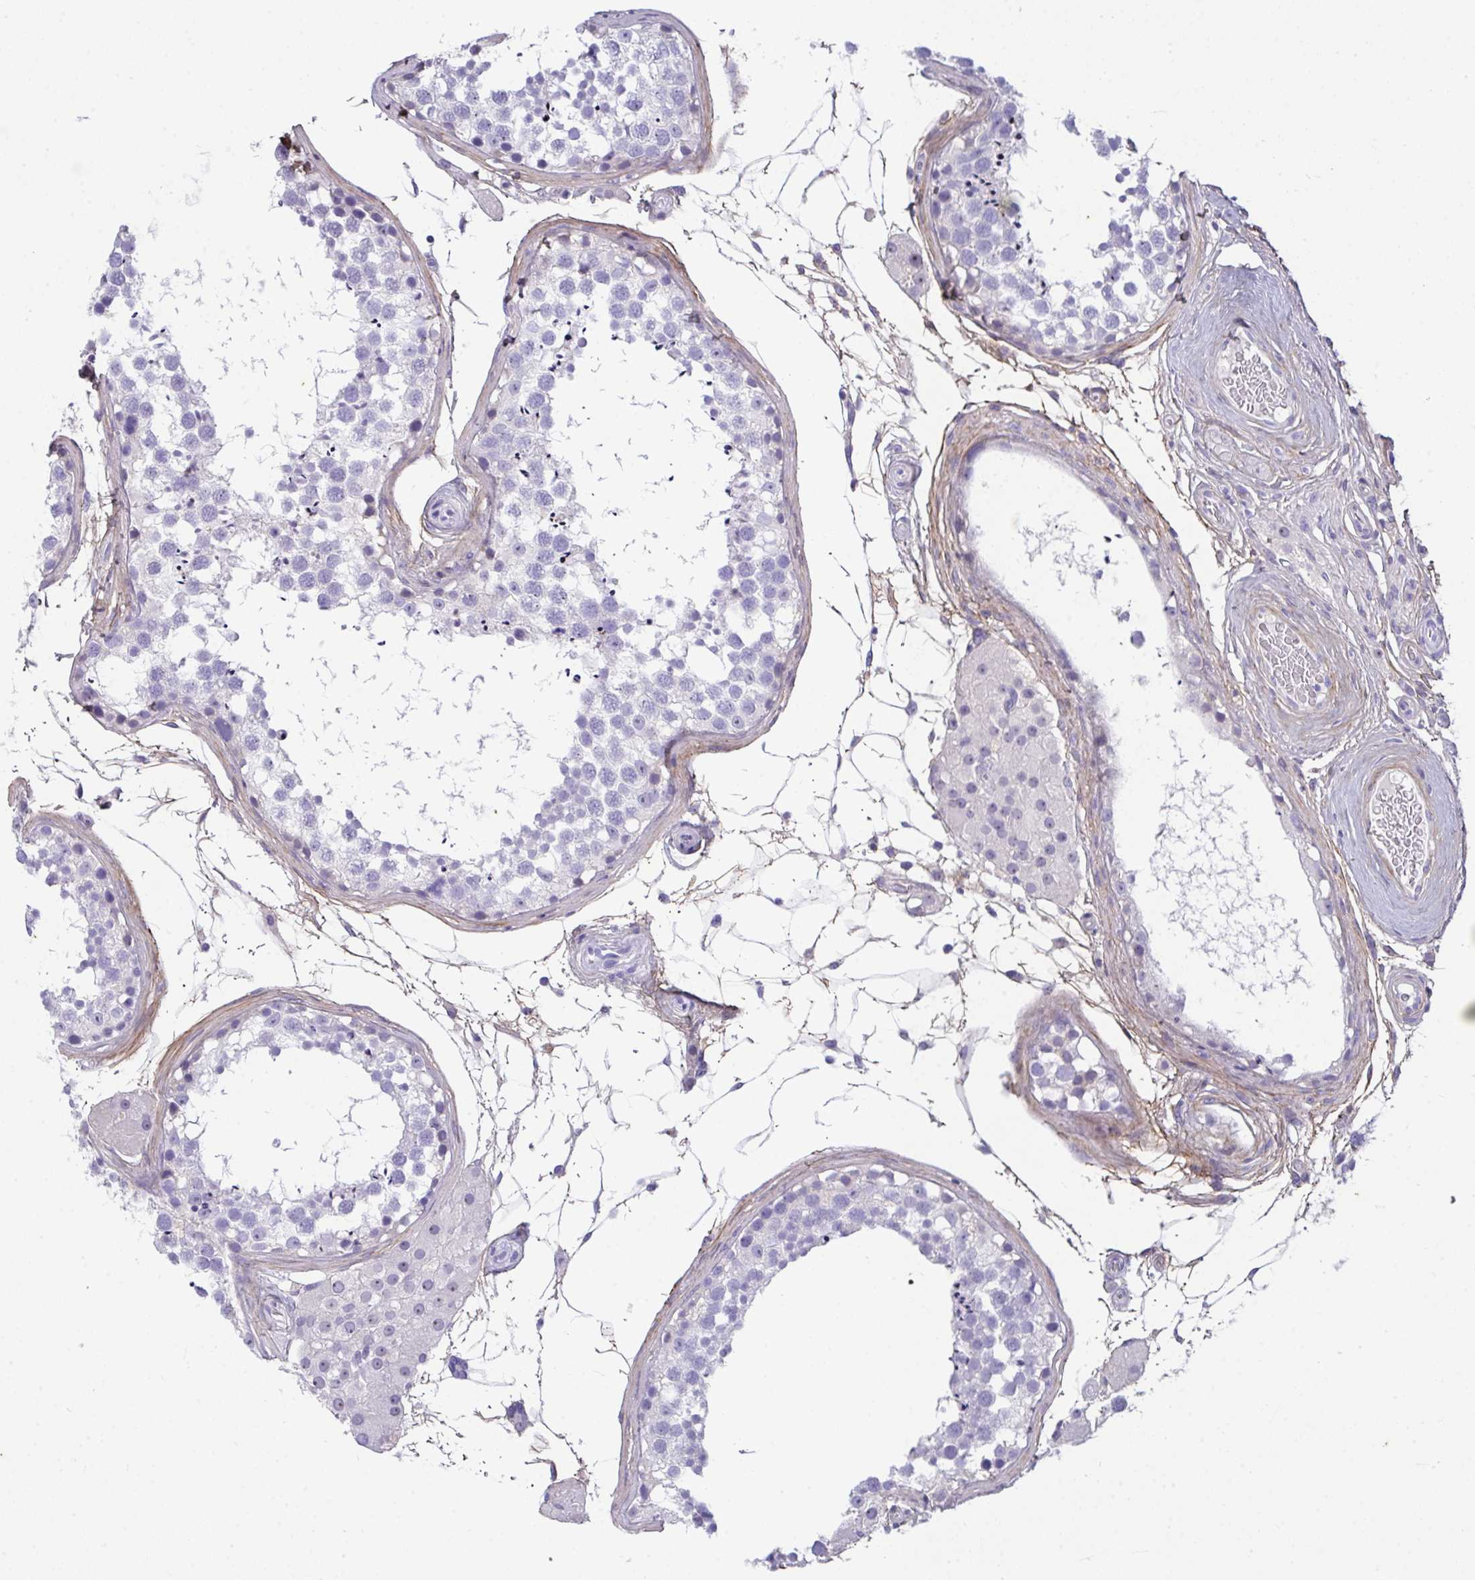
{"staining": {"intensity": "negative", "quantity": "none", "location": "none"}, "tissue": "testis", "cell_type": "Cells in seminiferous ducts", "image_type": "normal", "snomed": [{"axis": "morphology", "description": "Normal tissue, NOS"}, {"axis": "morphology", "description": "Seminoma, NOS"}, {"axis": "topography", "description": "Testis"}], "caption": "The histopathology image demonstrates no significant positivity in cells in seminiferous ducts of testis.", "gene": "LHFPL6", "patient": {"sex": "male", "age": 65}}